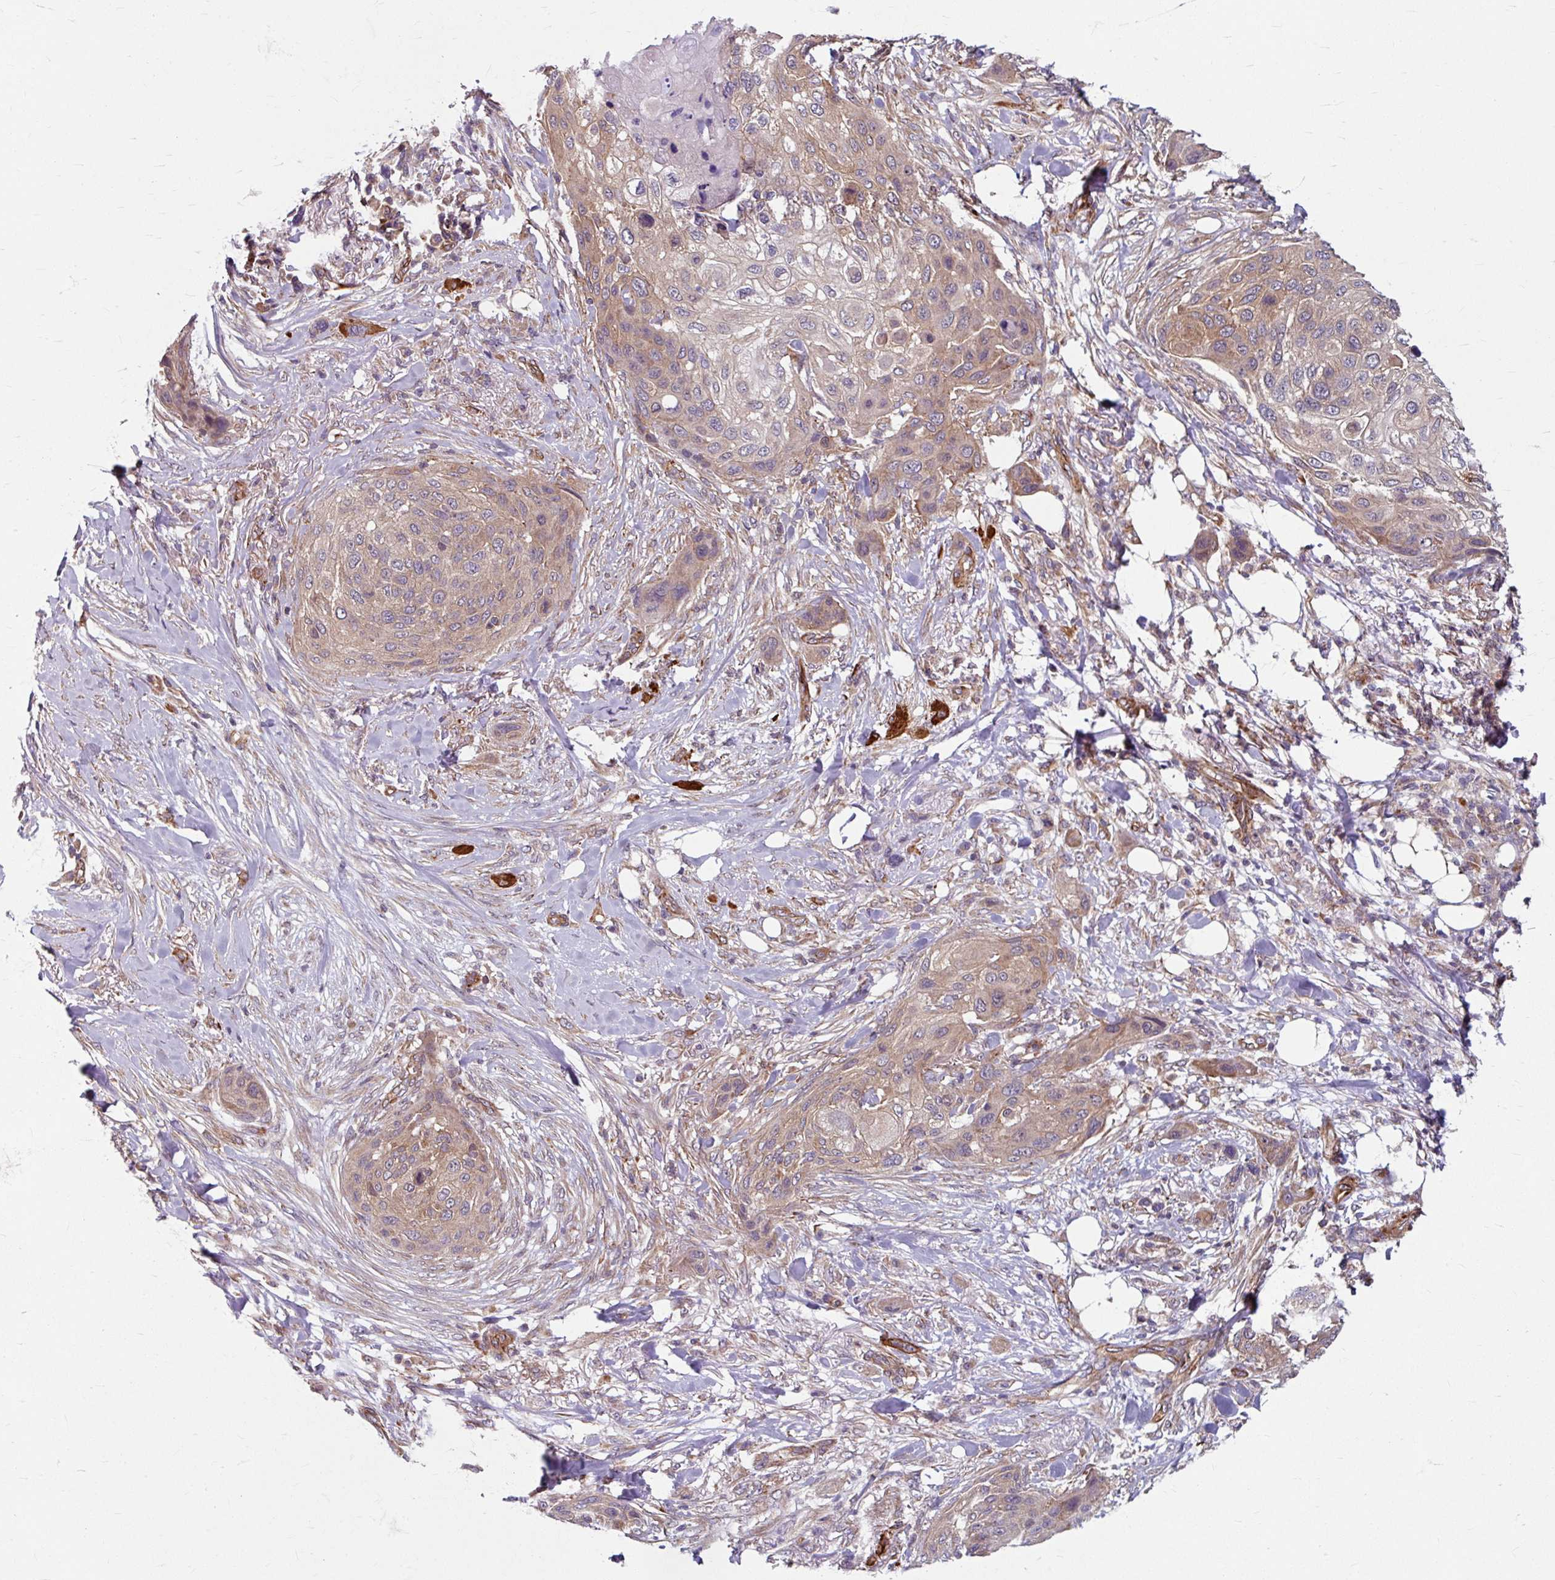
{"staining": {"intensity": "weak", "quantity": "25%-75%", "location": "cytoplasmic/membranous"}, "tissue": "skin cancer", "cell_type": "Tumor cells", "image_type": "cancer", "snomed": [{"axis": "morphology", "description": "Squamous cell carcinoma, NOS"}, {"axis": "topography", "description": "Skin"}], "caption": "Squamous cell carcinoma (skin) stained with DAB IHC reveals low levels of weak cytoplasmic/membranous expression in about 25%-75% of tumor cells.", "gene": "DAAM2", "patient": {"sex": "female", "age": 87}}